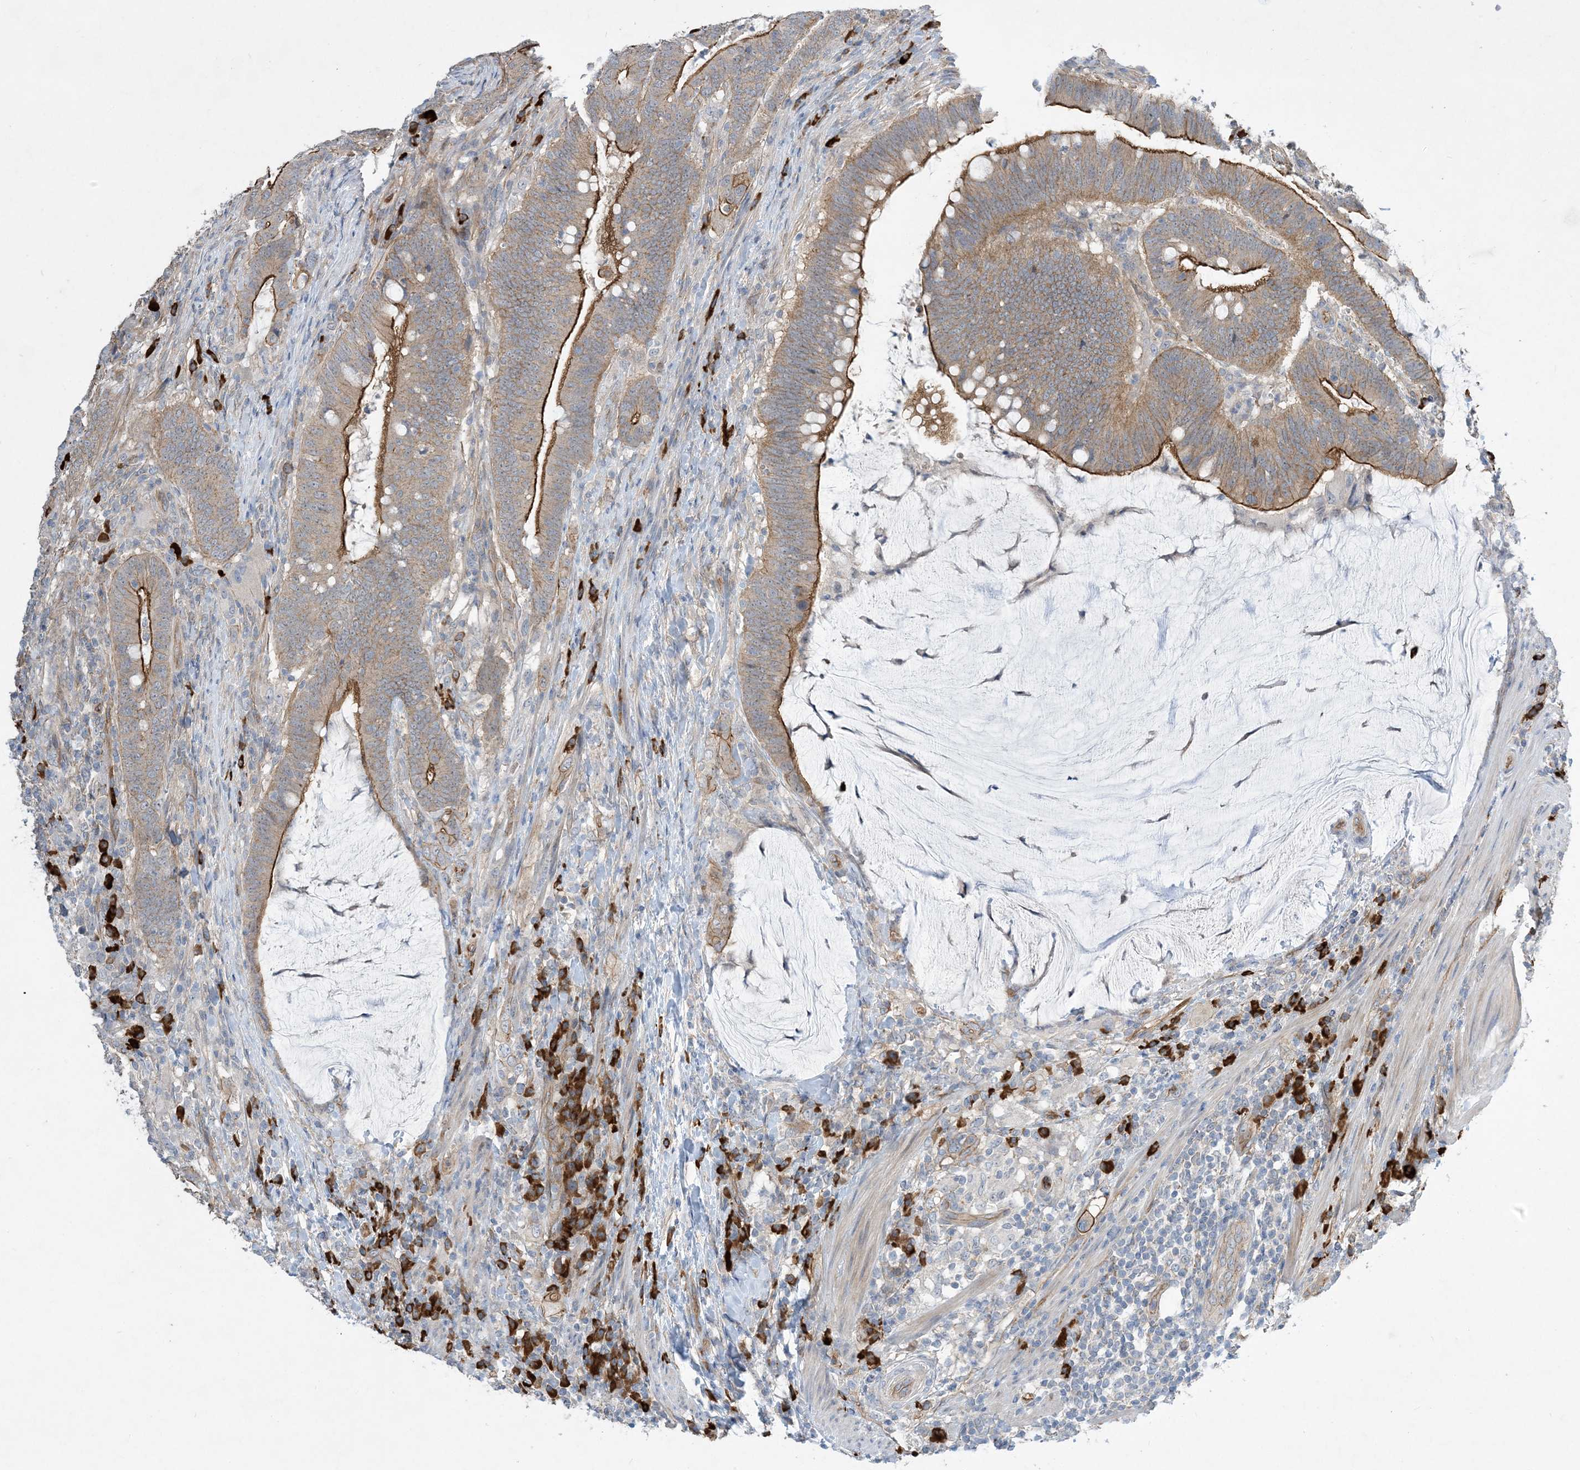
{"staining": {"intensity": "strong", "quantity": "25%-75%", "location": "cytoplasmic/membranous"}, "tissue": "colorectal cancer", "cell_type": "Tumor cells", "image_type": "cancer", "snomed": [{"axis": "morphology", "description": "Adenocarcinoma, NOS"}, {"axis": "topography", "description": "Colon"}], "caption": "Tumor cells exhibit high levels of strong cytoplasmic/membranous staining in approximately 25%-75% of cells in colorectal cancer (adenocarcinoma). The protein is stained brown, and the nuclei are stained in blue (DAB IHC with brightfield microscopy, high magnification).", "gene": "AOC1", "patient": {"sex": "female", "age": 66}}